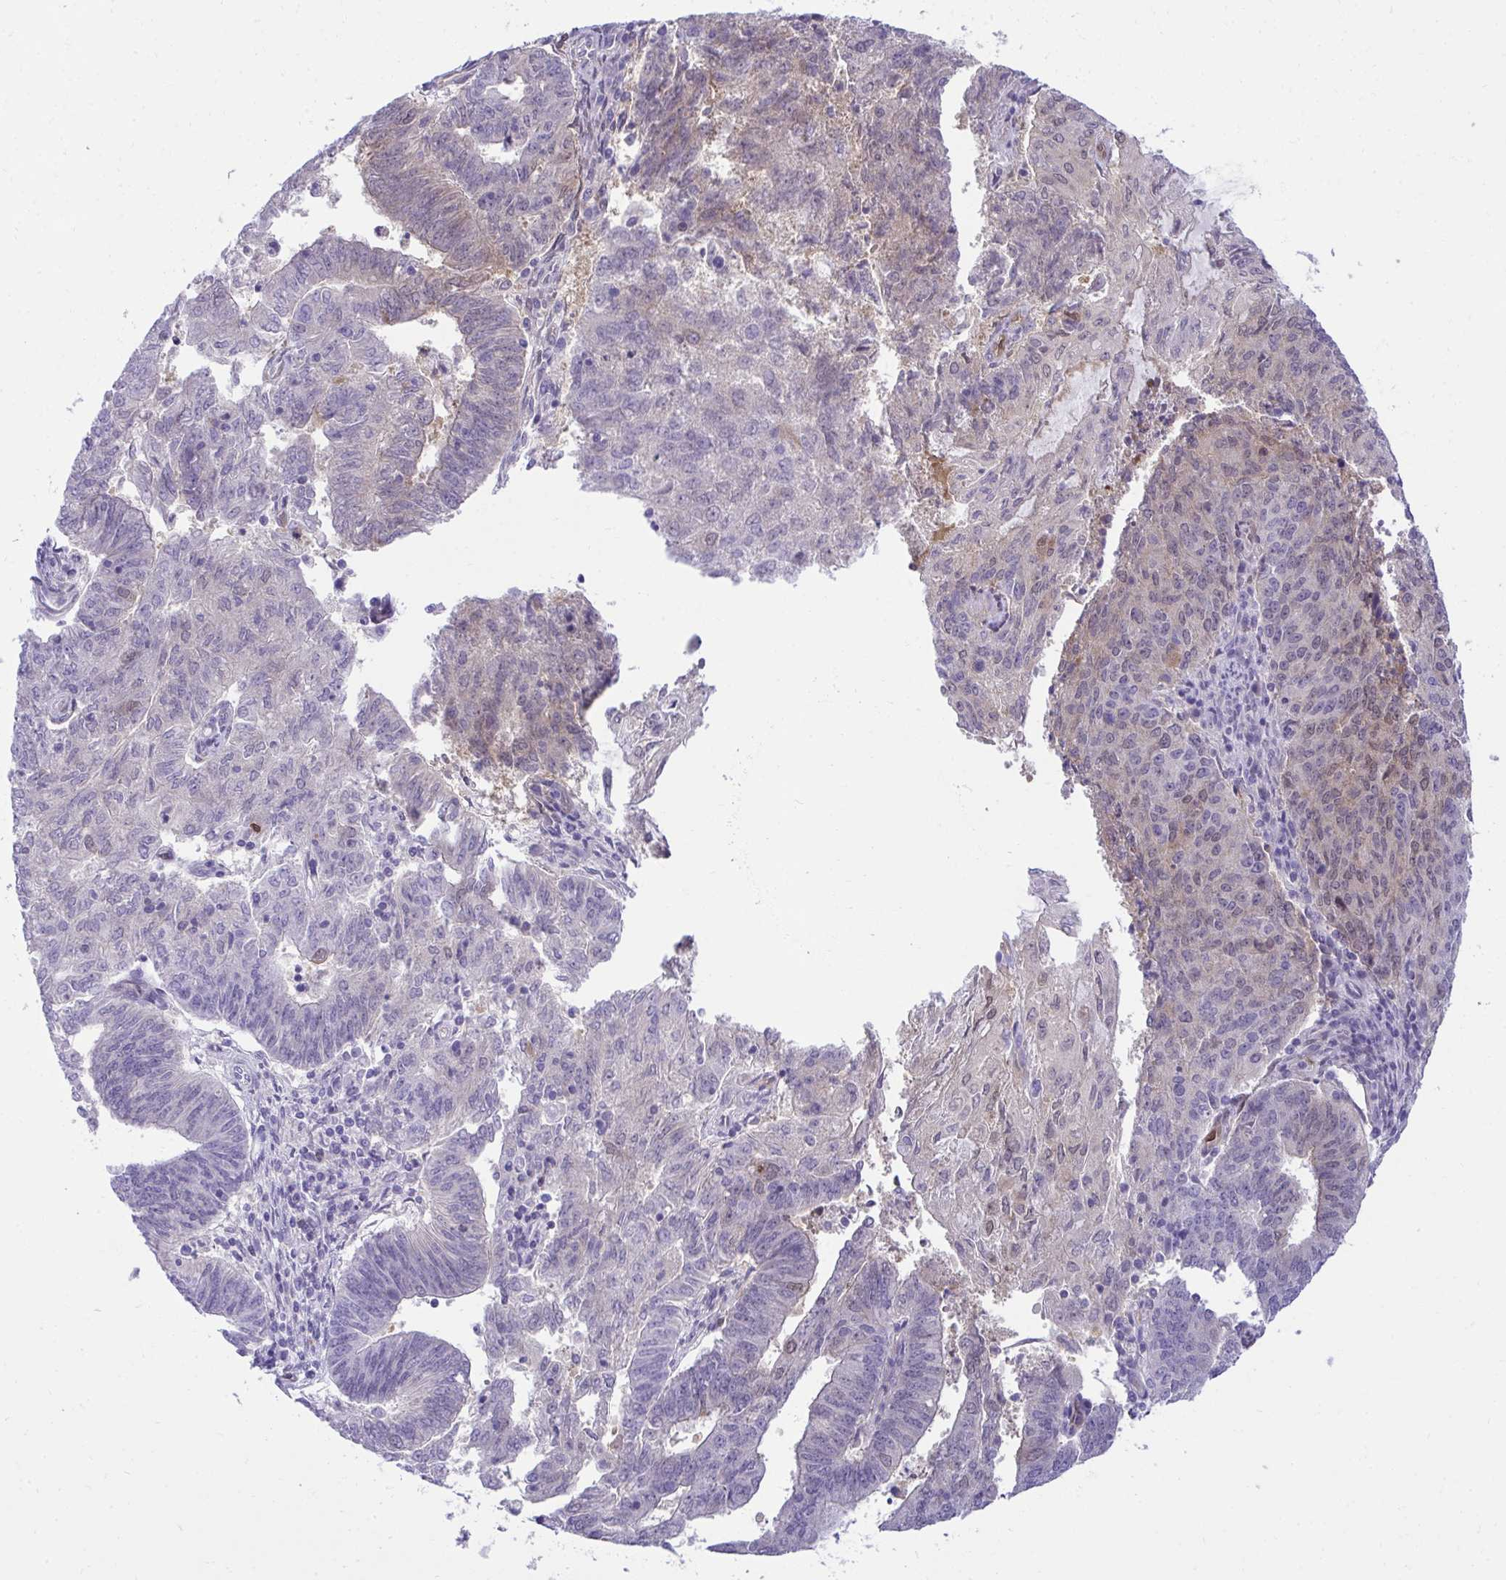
{"staining": {"intensity": "weak", "quantity": "25%-75%", "location": "cytoplasmic/membranous"}, "tissue": "endometrial cancer", "cell_type": "Tumor cells", "image_type": "cancer", "snomed": [{"axis": "morphology", "description": "Adenocarcinoma, NOS"}, {"axis": "topography", "description": "Endometrium"}], "caption": "IHC (DAB) staining of human endometrial cancer reveals weak cytoplasmic/membranous protein staining in about 25%-75% of tumor cells.", "gene": "PGM2L1", "patient": {"sex": "female", "age": 82}}